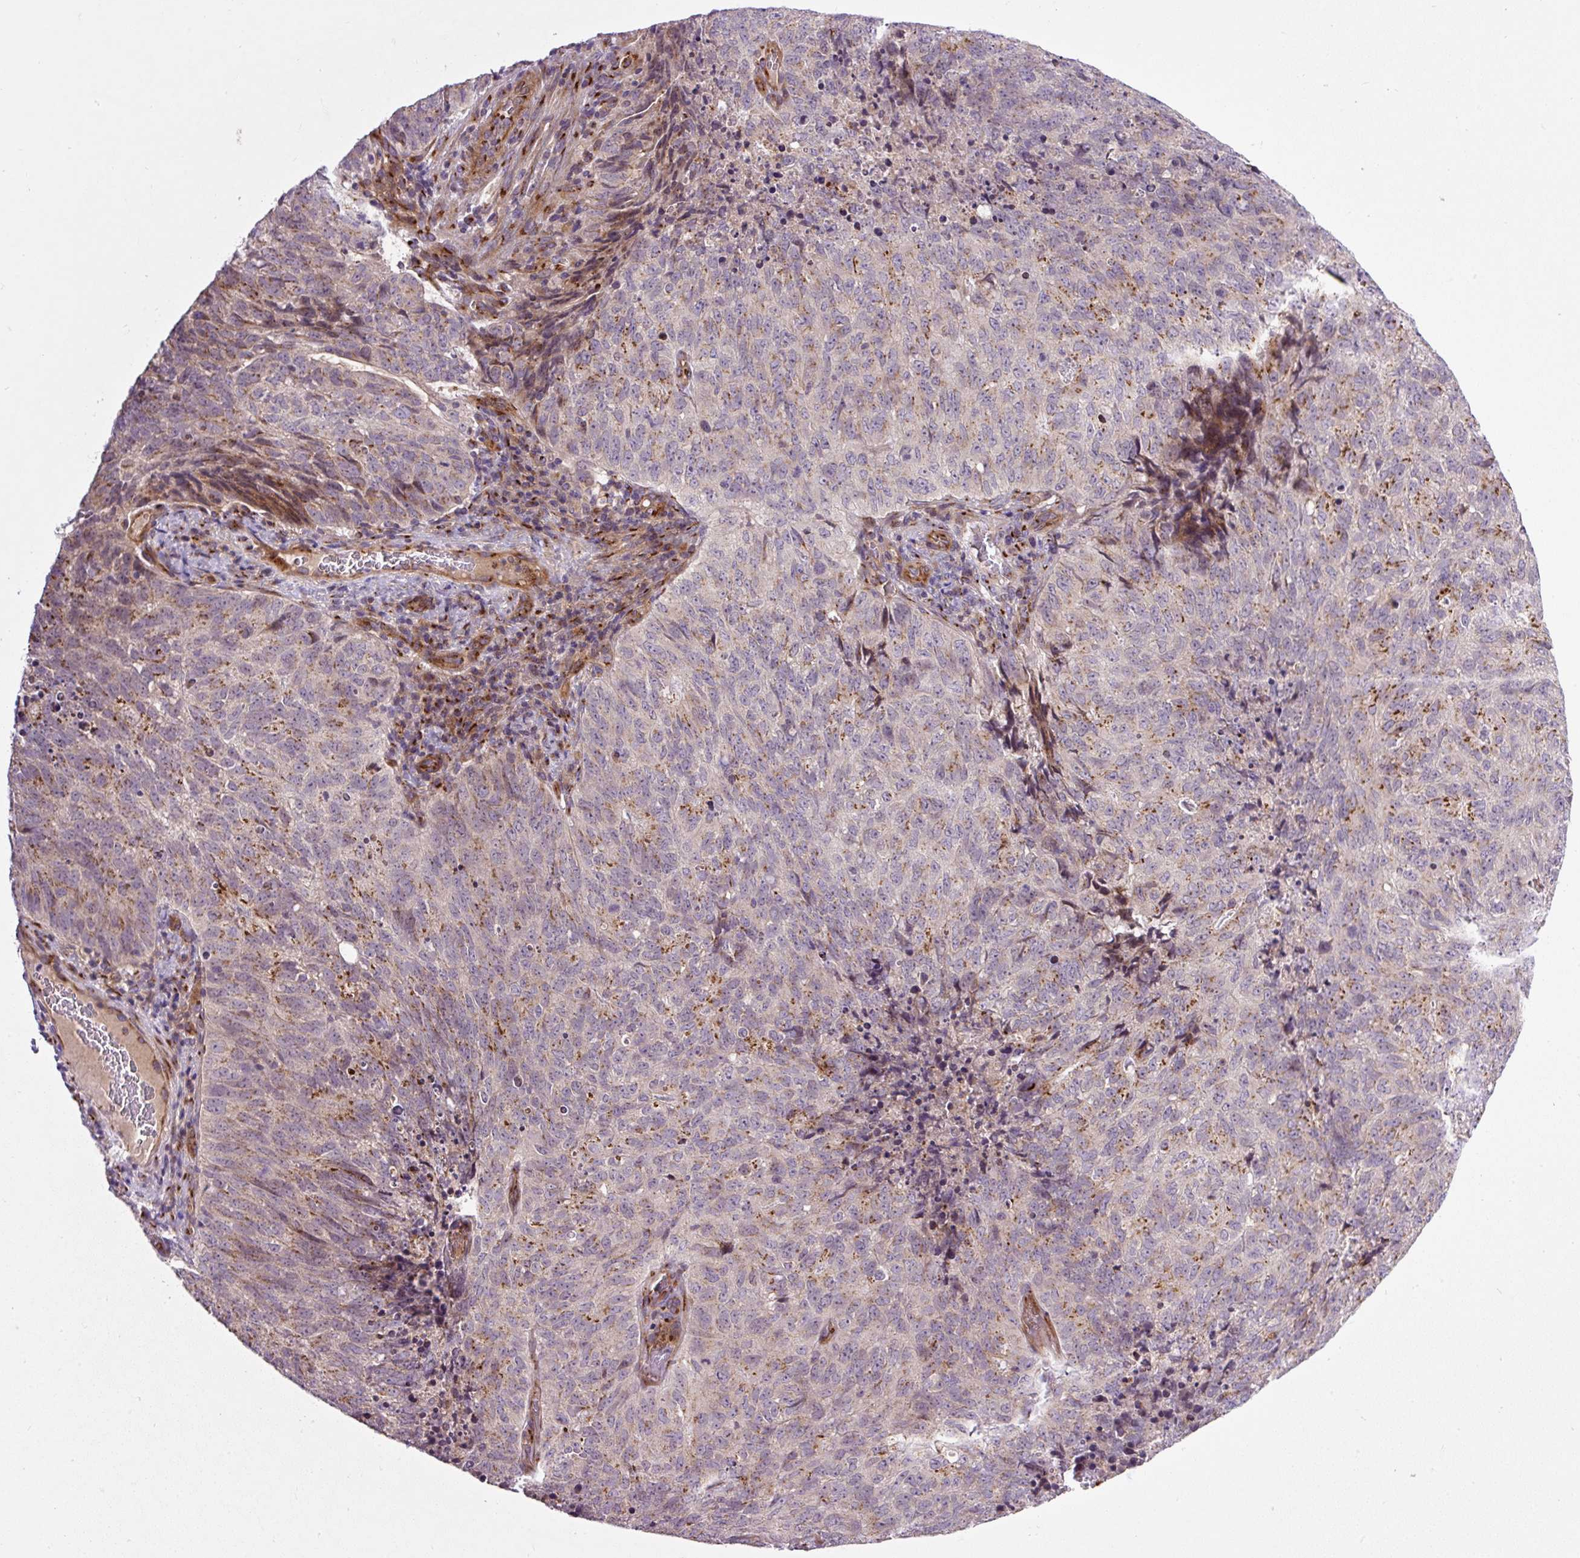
{"staining": {"intensity": "moderate", "quantity": "25%-75%", "location": "cytoplasmic/membranous"}, "tissue": "cervical cancer", "cell_type": "Tumor cells", "image_type": "cancer", "snomed": [{"axis": "morphology", "description": "Adenocarcinoma, NOS"}, {"axis": "topography", "description": "Cervix"}], "caption": "Immunohistochemical staining of human cervical cancer reveals moderate cytoplasmic/membranous protein staining in about 25%-75% of tumor cells.", "gene": "MSMP", "patient": {"sex": "female", "age": 38}}